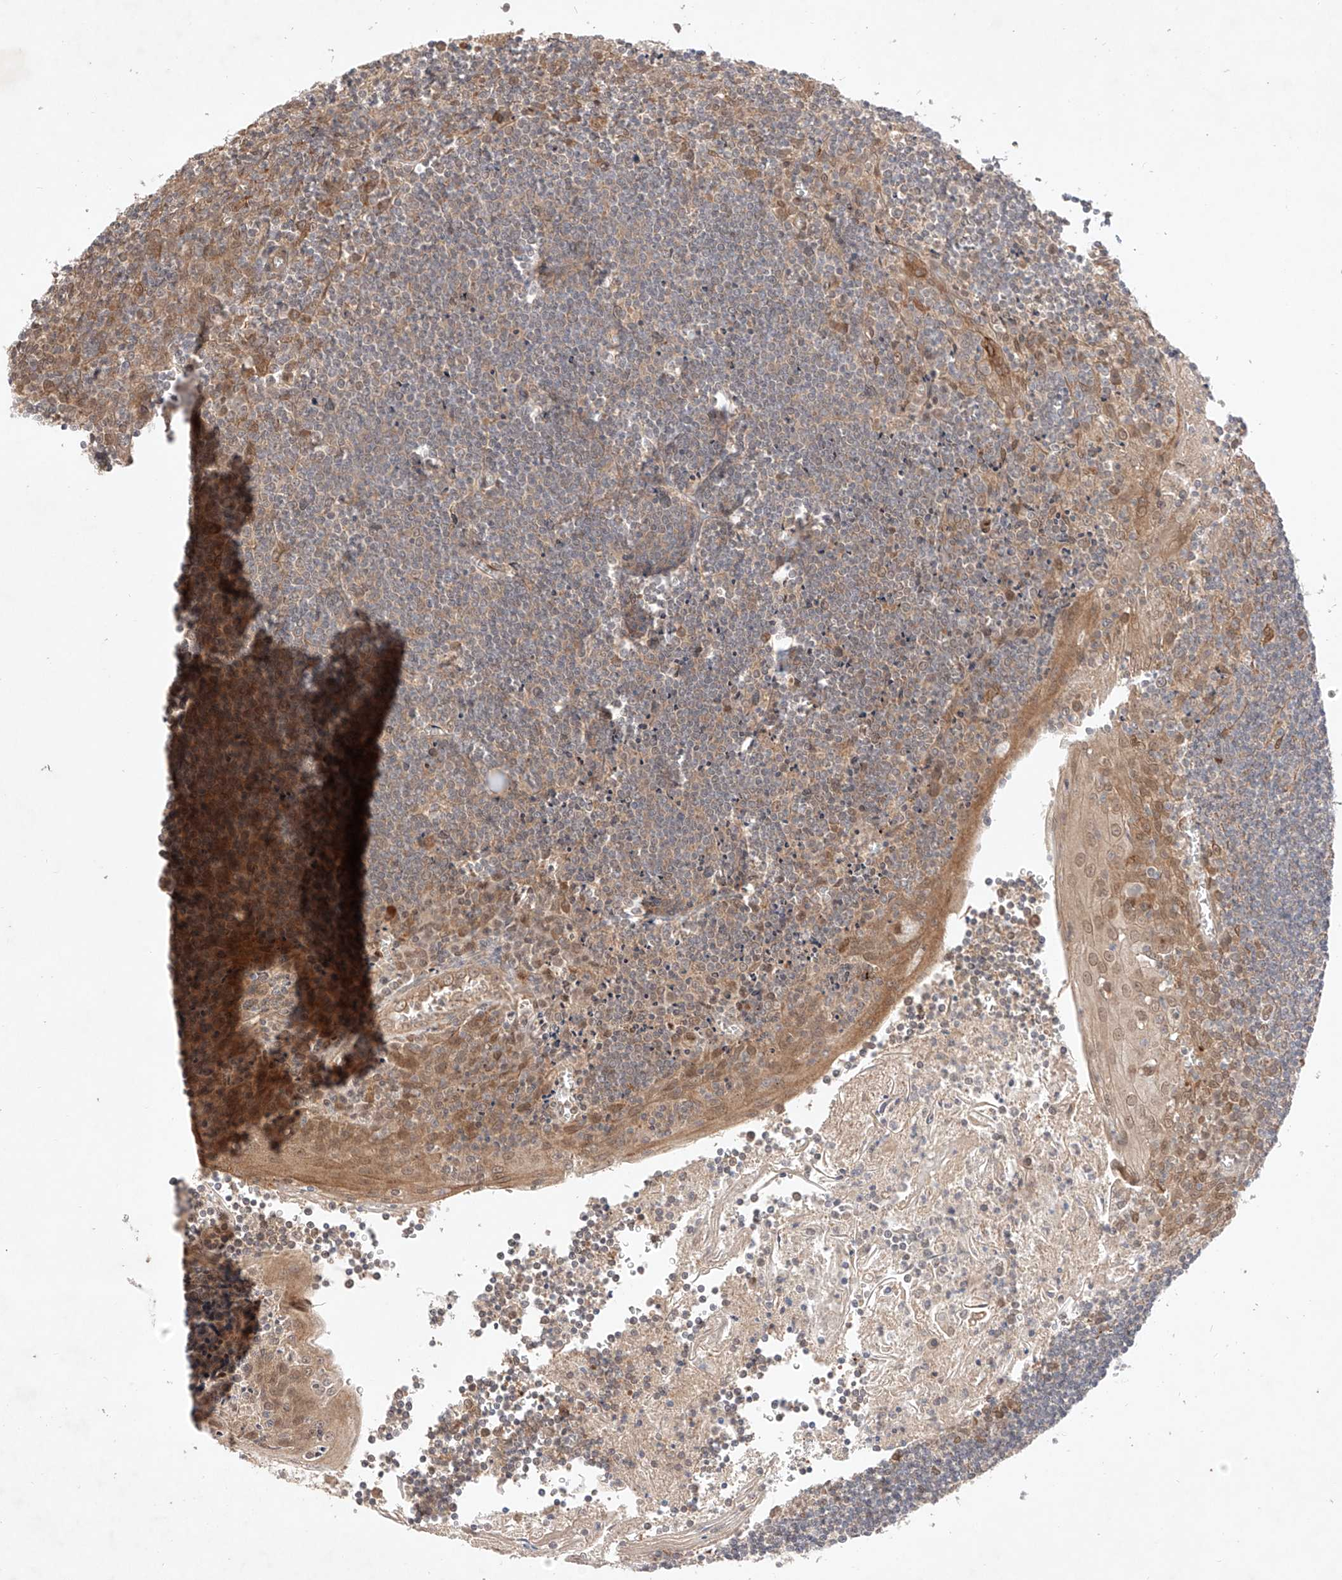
{"staining": {"intensity": "weak", "quantity": "25%-75%", "location": "cytoplasmic/membranous"}, "tissue": "tonsil", "cell_type": "Germinal center cells", "image_type": "normal", "snomed": [{"axis": "morphology", "description": "Normal tissue, NOS"}, {"axis": "topography", "description": "Tonsil"}], "caption": "Tonsil stained with immunohistochemistry demonstrates weak cytoplasmic/membranous staining in about 25%-75% of germinal center cells.", "gene": "ZNF124", "patient": {"sex": "male", "age": 27}}